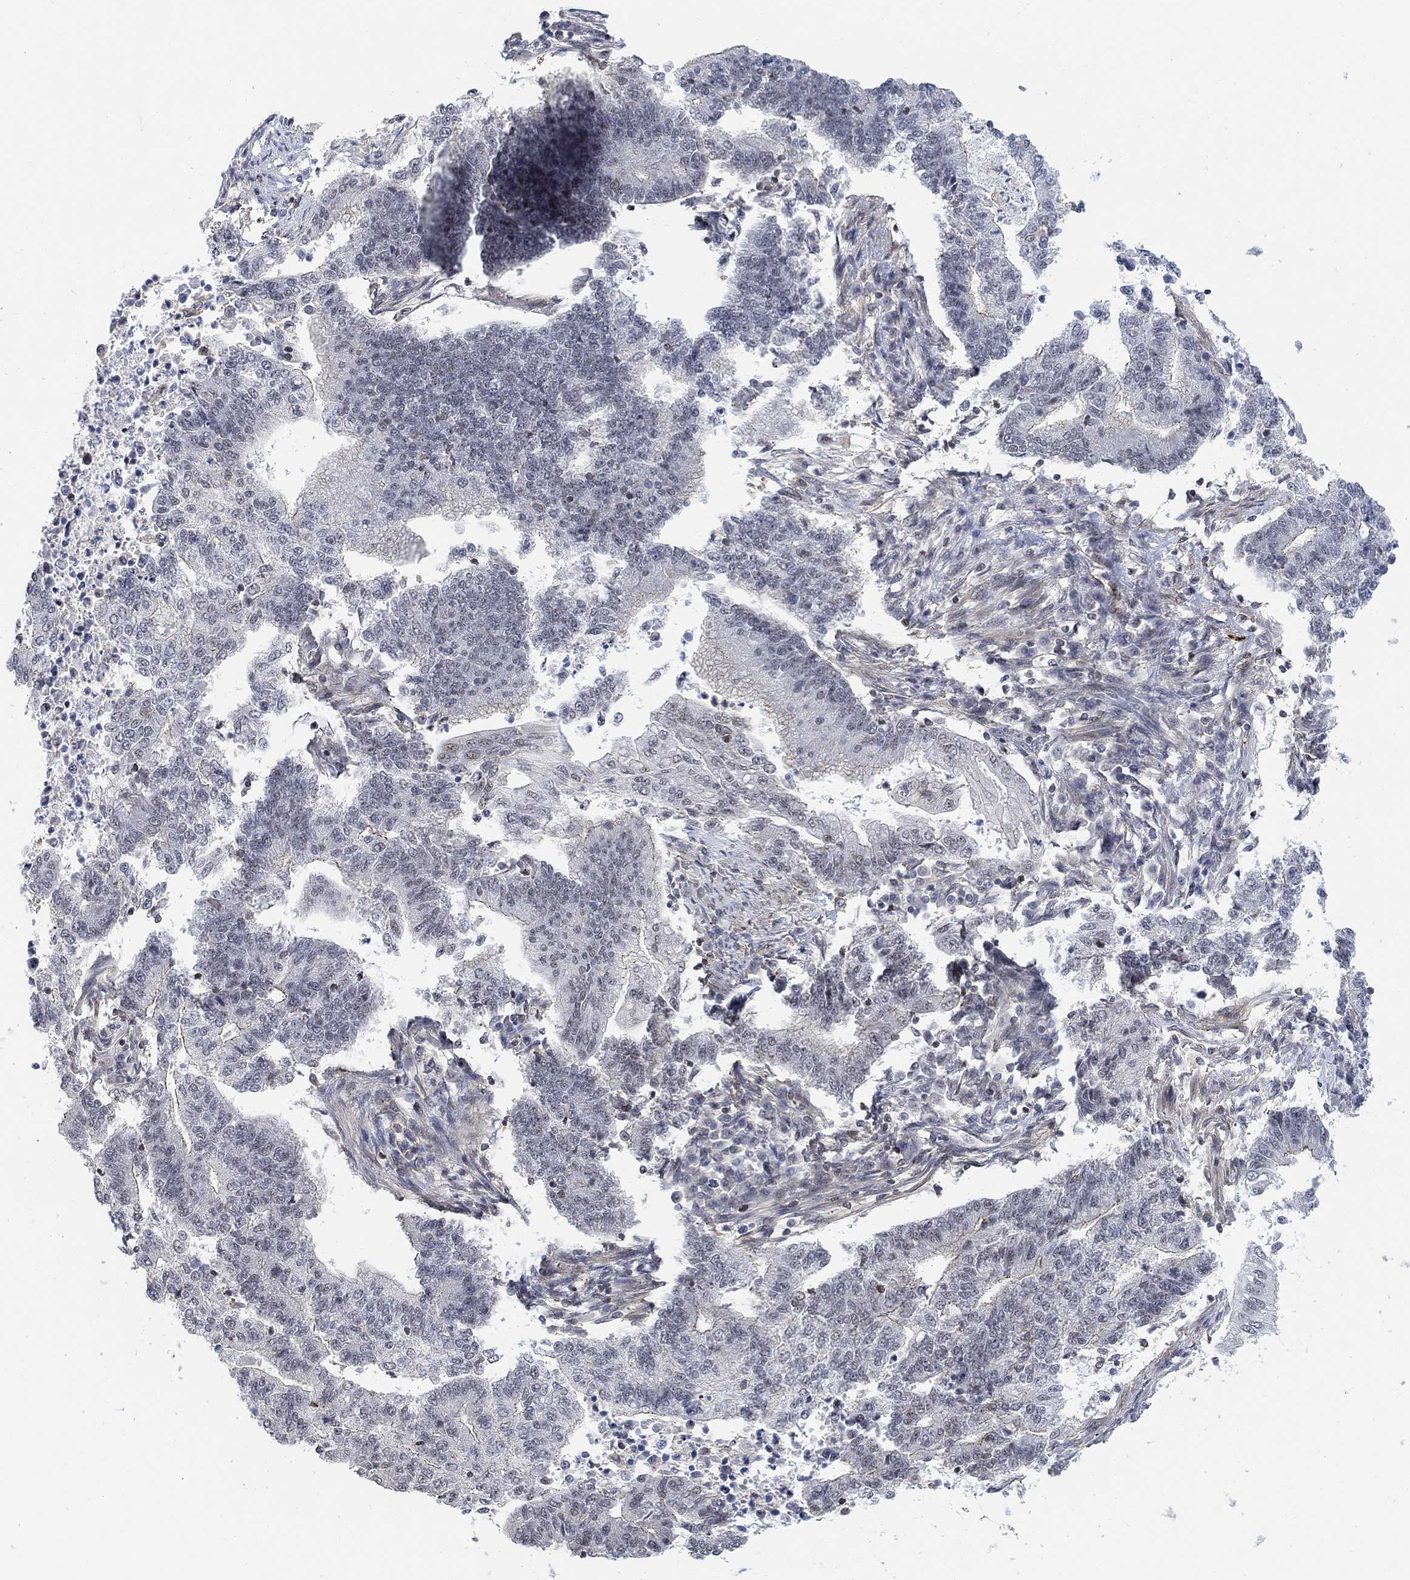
{"staining": {"intensity": "negative", "quantity": "none", "location": "none"}, "tissue": "endometrial cancer", "cell_type": "Tumor cells", "image_type": "cancer", "snomed": [{"axis": "morphology", "description": "Adenocarcinoma, NOS"}, {"axis": "topography", "description": "Uterus"}, {"axis": "topography", "description": "Endometrium"}], "caption": "IHC photomicrograph of human endometrial cancer stained for a protein (brown), which shows no expression in tumor cells.", "gene": "PWWP2B", "patient": {"sex": "female", "age": 54}}